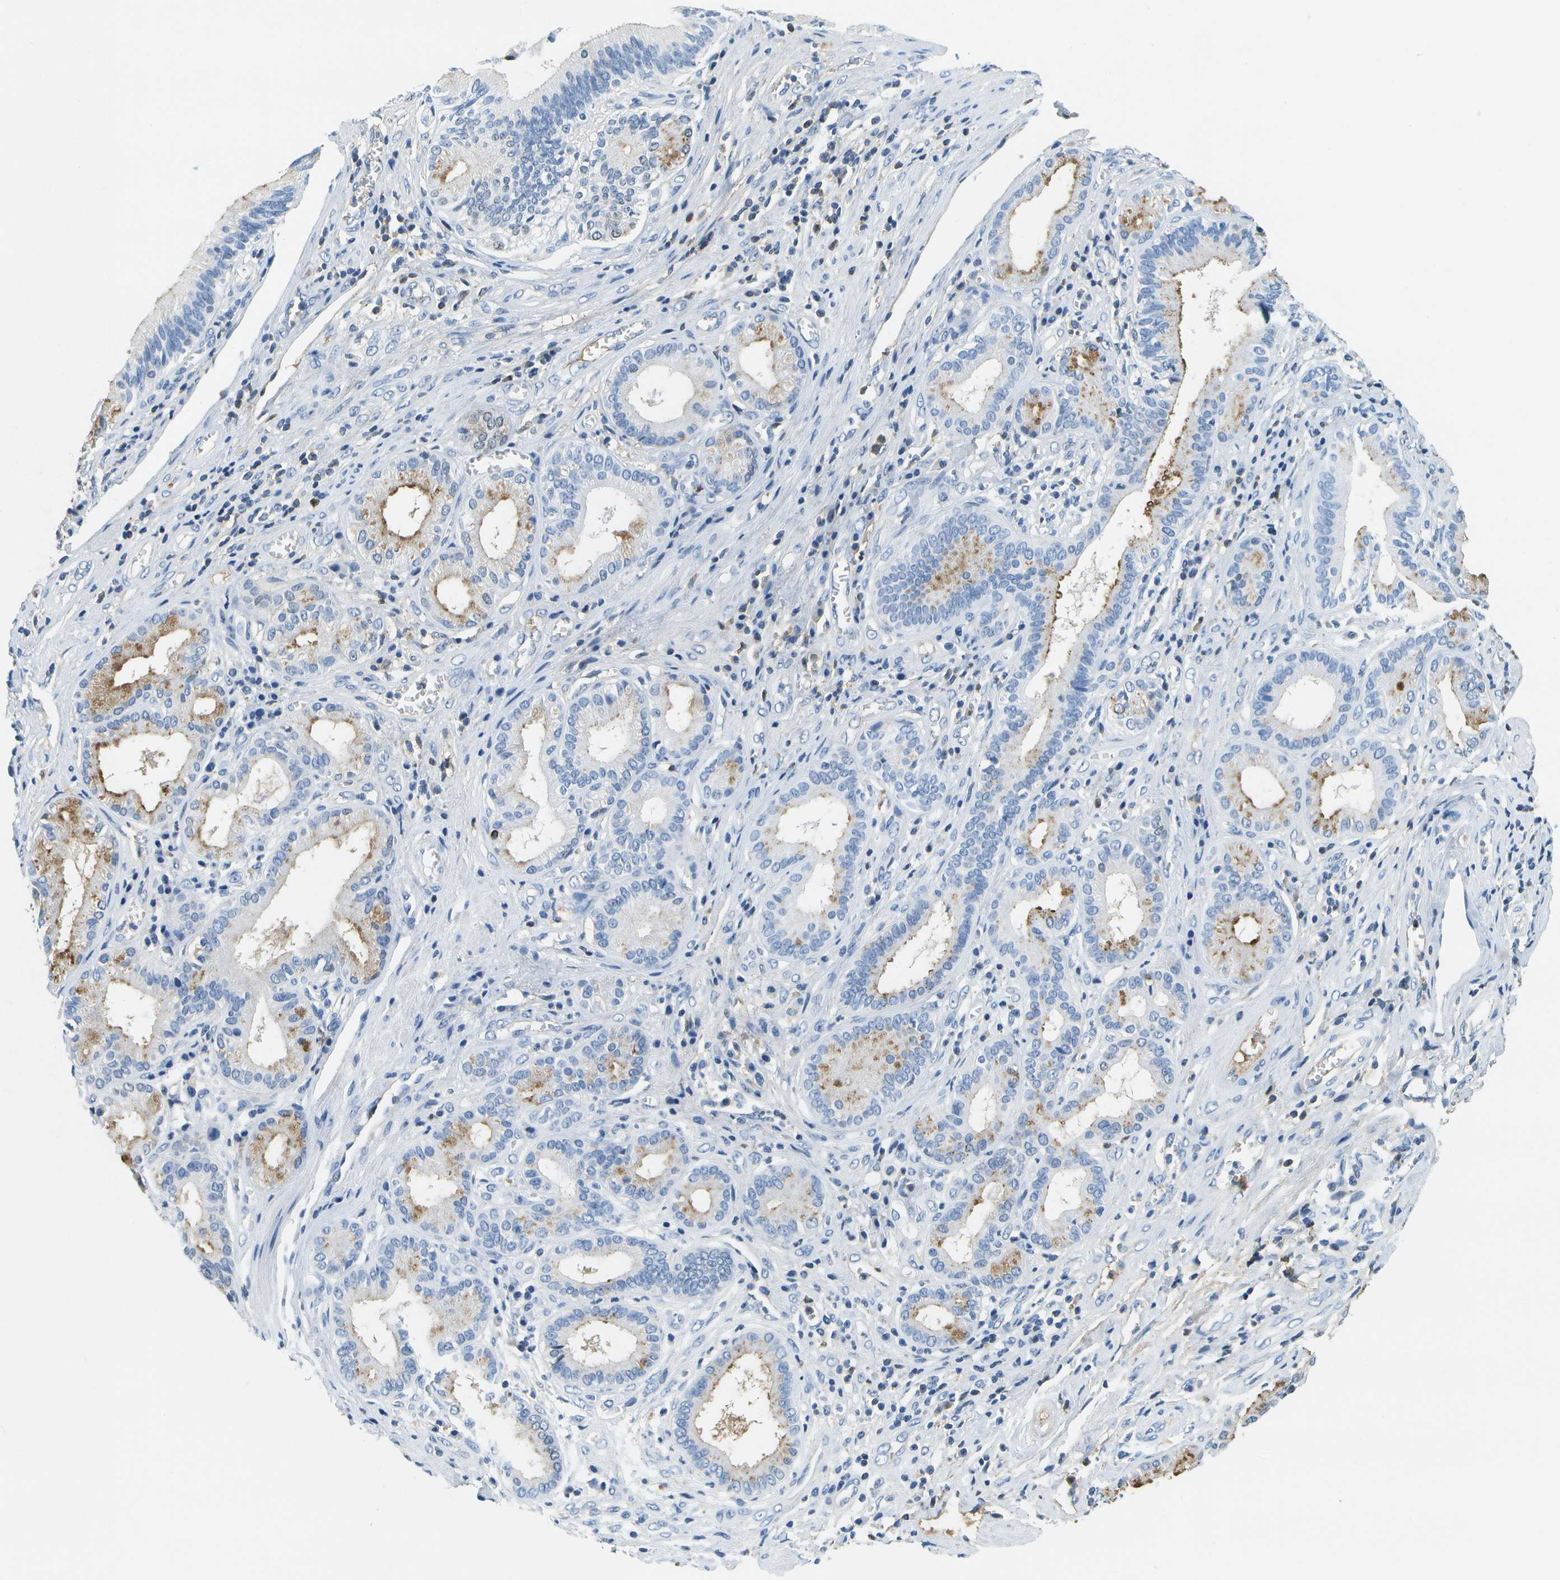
{"staining": {"intensity": "moderate", "quantity": "<25%", "location": "cytoplasmic/membranous"}, "tissue": "pancreatic cancer", "cell_type": "Tumor cells", "image_type": "cancer", "snomed": [{"axis": "morphology", "description": "Adenocarcinoma, NOS"}, {"axis": "topography", "description": "Pancreas"}], "caption": "Human pancreatic cancer (adenocarcinoma) stained with a brown dye shows moderate cytoplasmic/membranous positive positivity in about <25% of tumor cells.", "gene": "SERPINA1", "patient": {"sex": "female", "age": 75}}